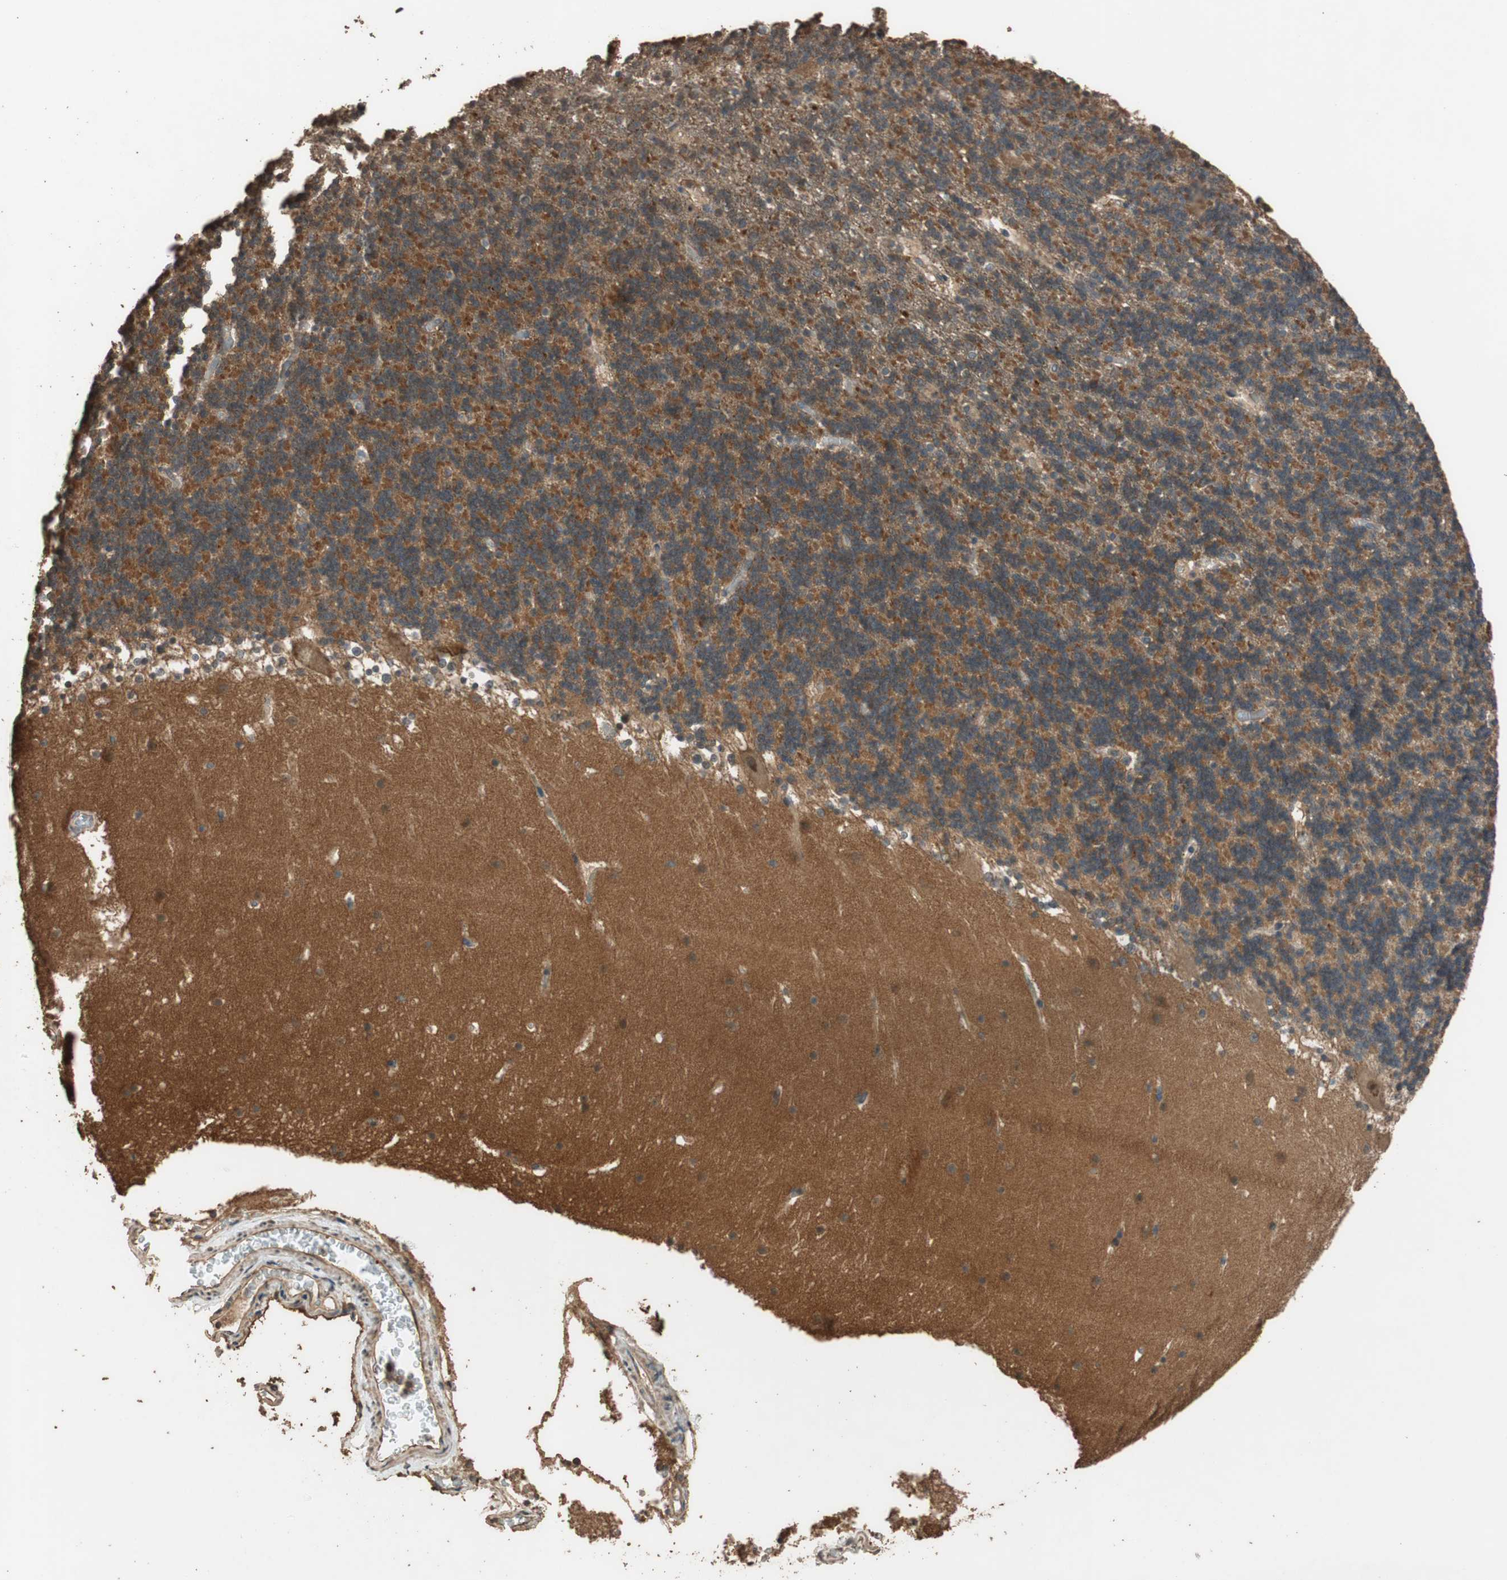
{"staining": {"intensity": "moderate", "quantity": "25%-75%", "location": "cytoplasmic/membranous"}, "tissue": "cerebellum", "cell_type": "Cells in granular layer", "image_type": "normal", "snomed": [{"axis": "morphology", "description": "Normal tissue, NOS"}, {"axis": "topography", "description": "Cerebellum"}], "caption": "Brown immunohistochemical staining in unremarkable cerebellum reveals moderate cytoplasmic/membranous staining in approximately 25%-75% of cells in granular layer.", "gene": "MST1R", "patient": {"sex": "male", "age": 45}}